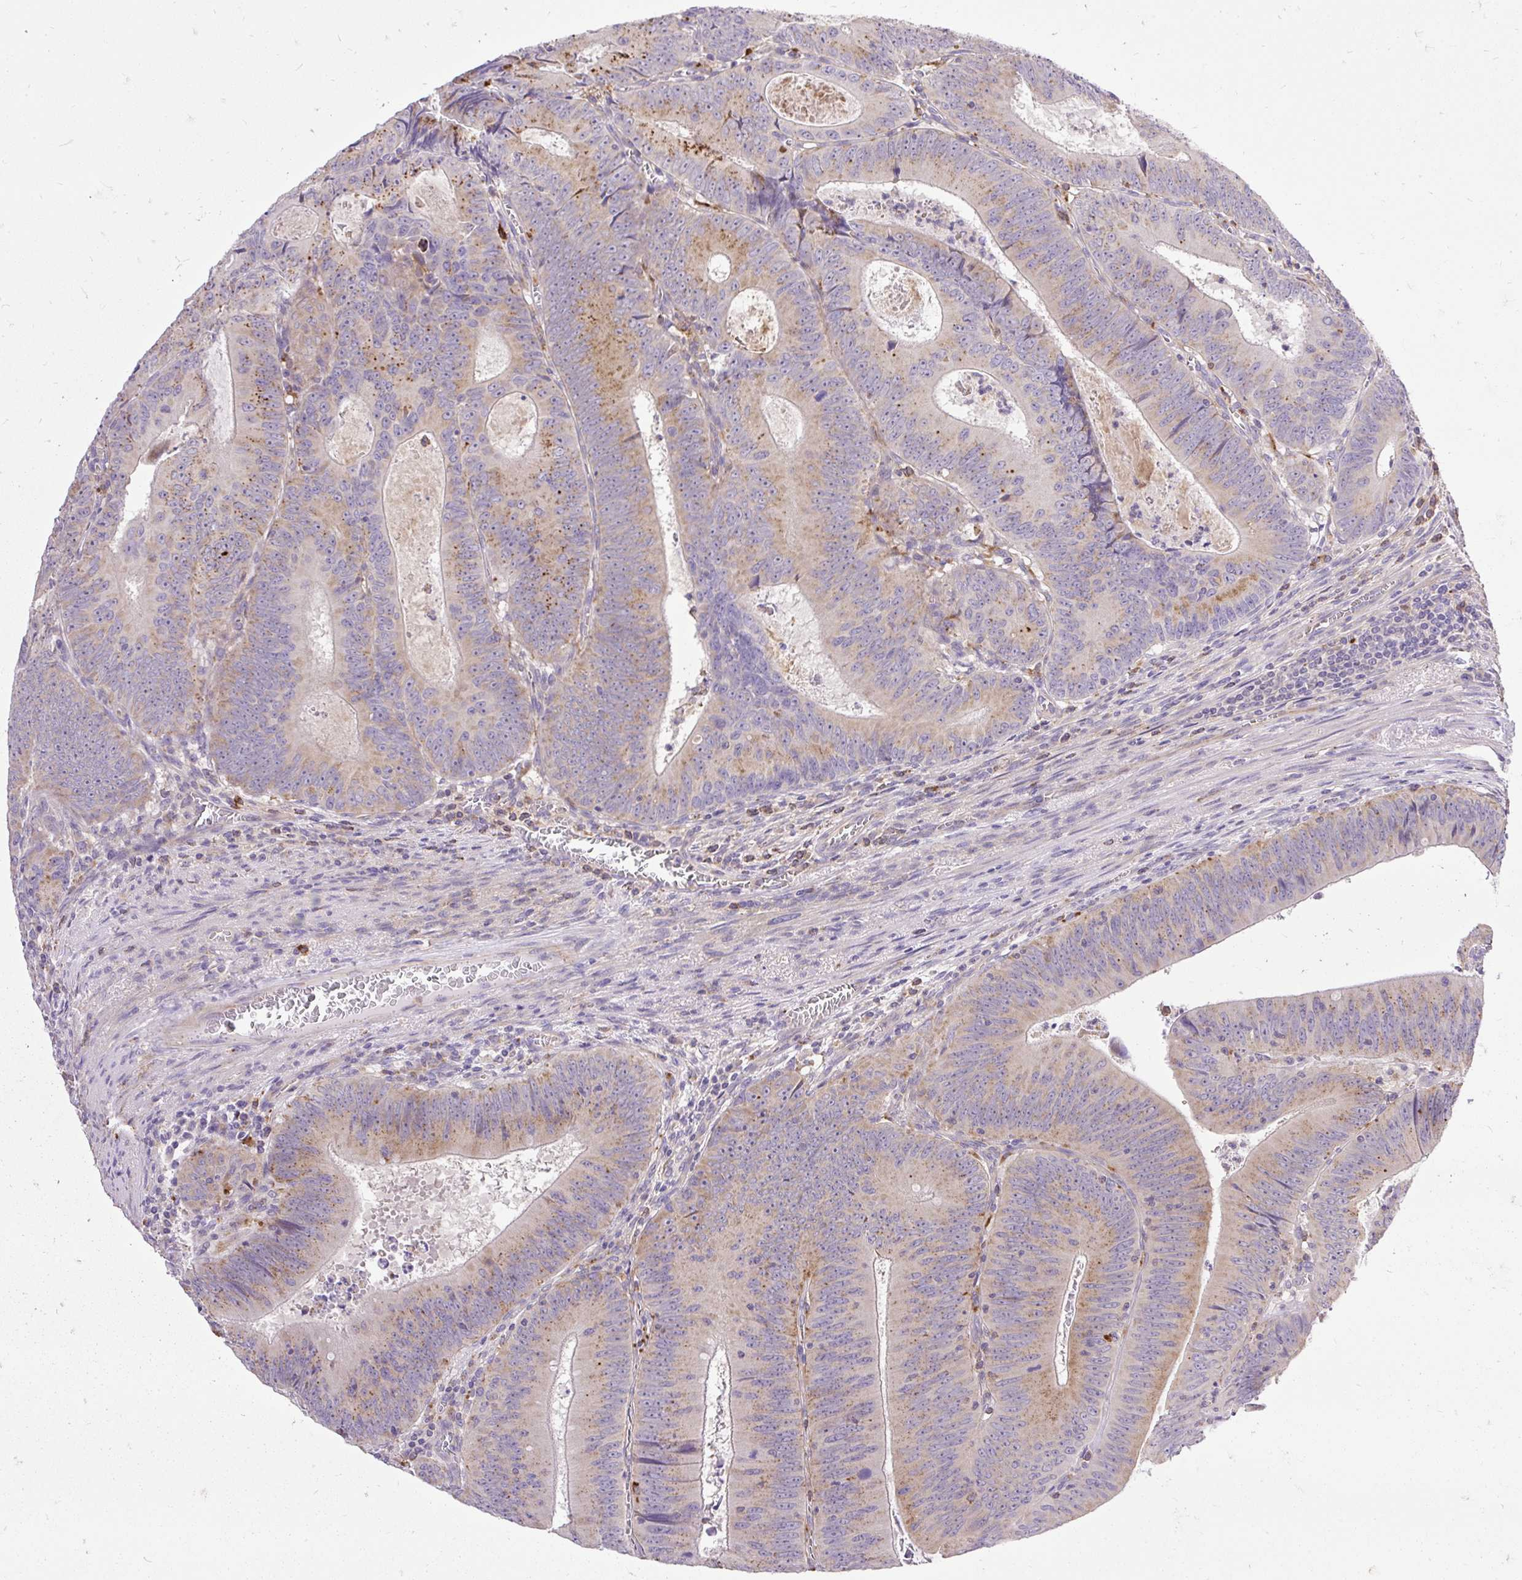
{"staining": {"intensity": "moderate", "quantity": "25%-75%", "location": "cytoplasmic/membranous"}, "tissue": "colorectal cancer", "cell_type": "Tumor cells", "image_type": "cancer", "snomed": [{"axis": "morphology", "description": "Adenocarcinoma, NOS"}, {"axis": "topography", "description": "Rectum"}], "caption": "Brown immunohistochemical staining in human colorectal cancer (adenocarcinoma) shows moderate cytoplasmic/membranous expression in approximately 25%-75% of tumor cells.", "gene": "HEXB", "patient": {"sex": "female", "age": 72}}